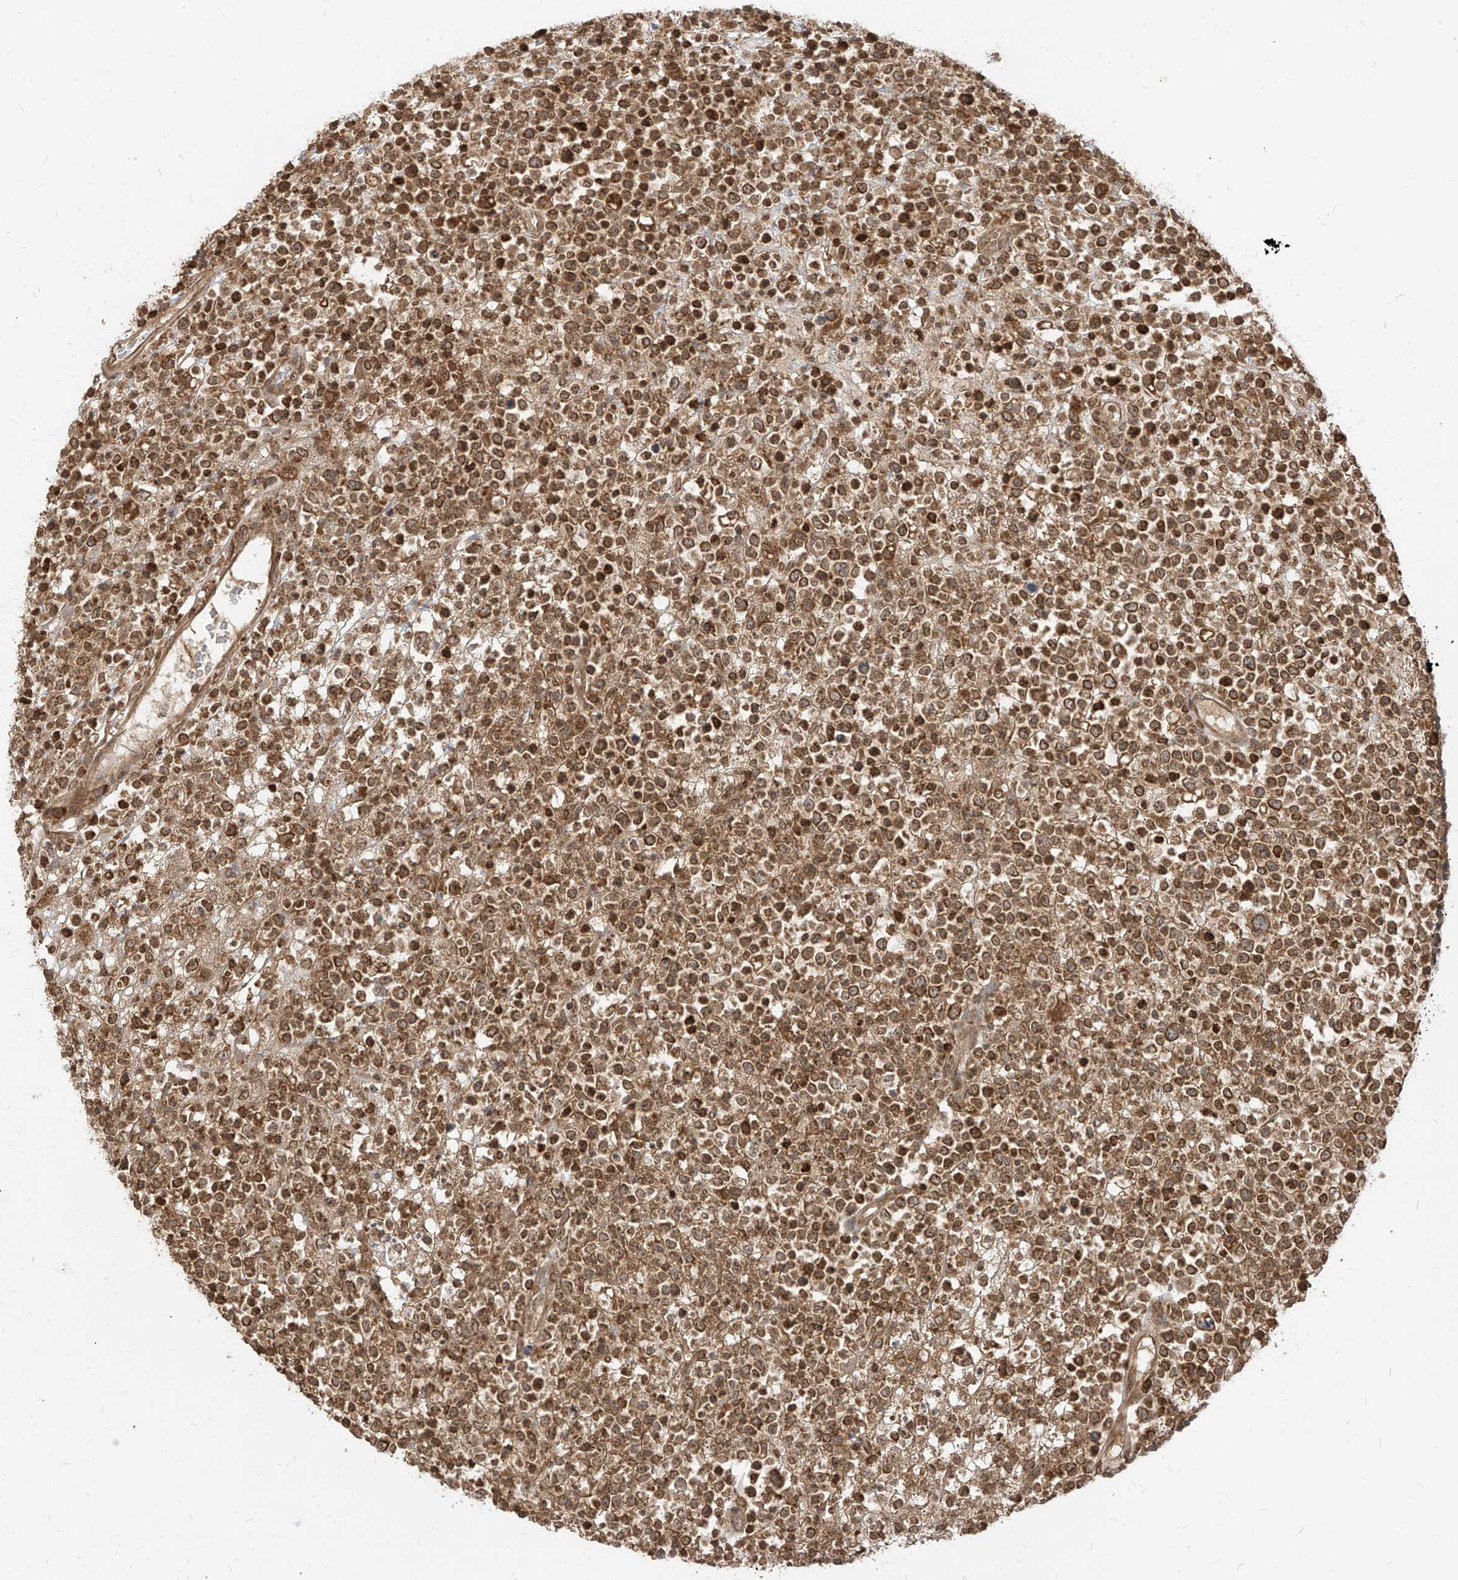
{"staining": {"intensity": "moderate", "quantity": ">75%", "location": "cytoplasmic/membranous,nuclear"}, "tissue": "lymphoma", "cell_type": "Tumor cells", "image_type": "cancer", "snomed": [{"axis": "morphology", "description": "Malignant lymphoma, non-Hodgkin's type, High grade"}, {"axis": "topography", "description": "Colon"}], "caption": "Moderate cytoplasmic/membranous and nuclear staining for a protein is seen in approximately >75% of tumor cells of high-grade malignant lymphoma, non-Hodgkin's type using IHC.", "gene": "LCOR", "patient": {"sex": "female", "age": 53}}